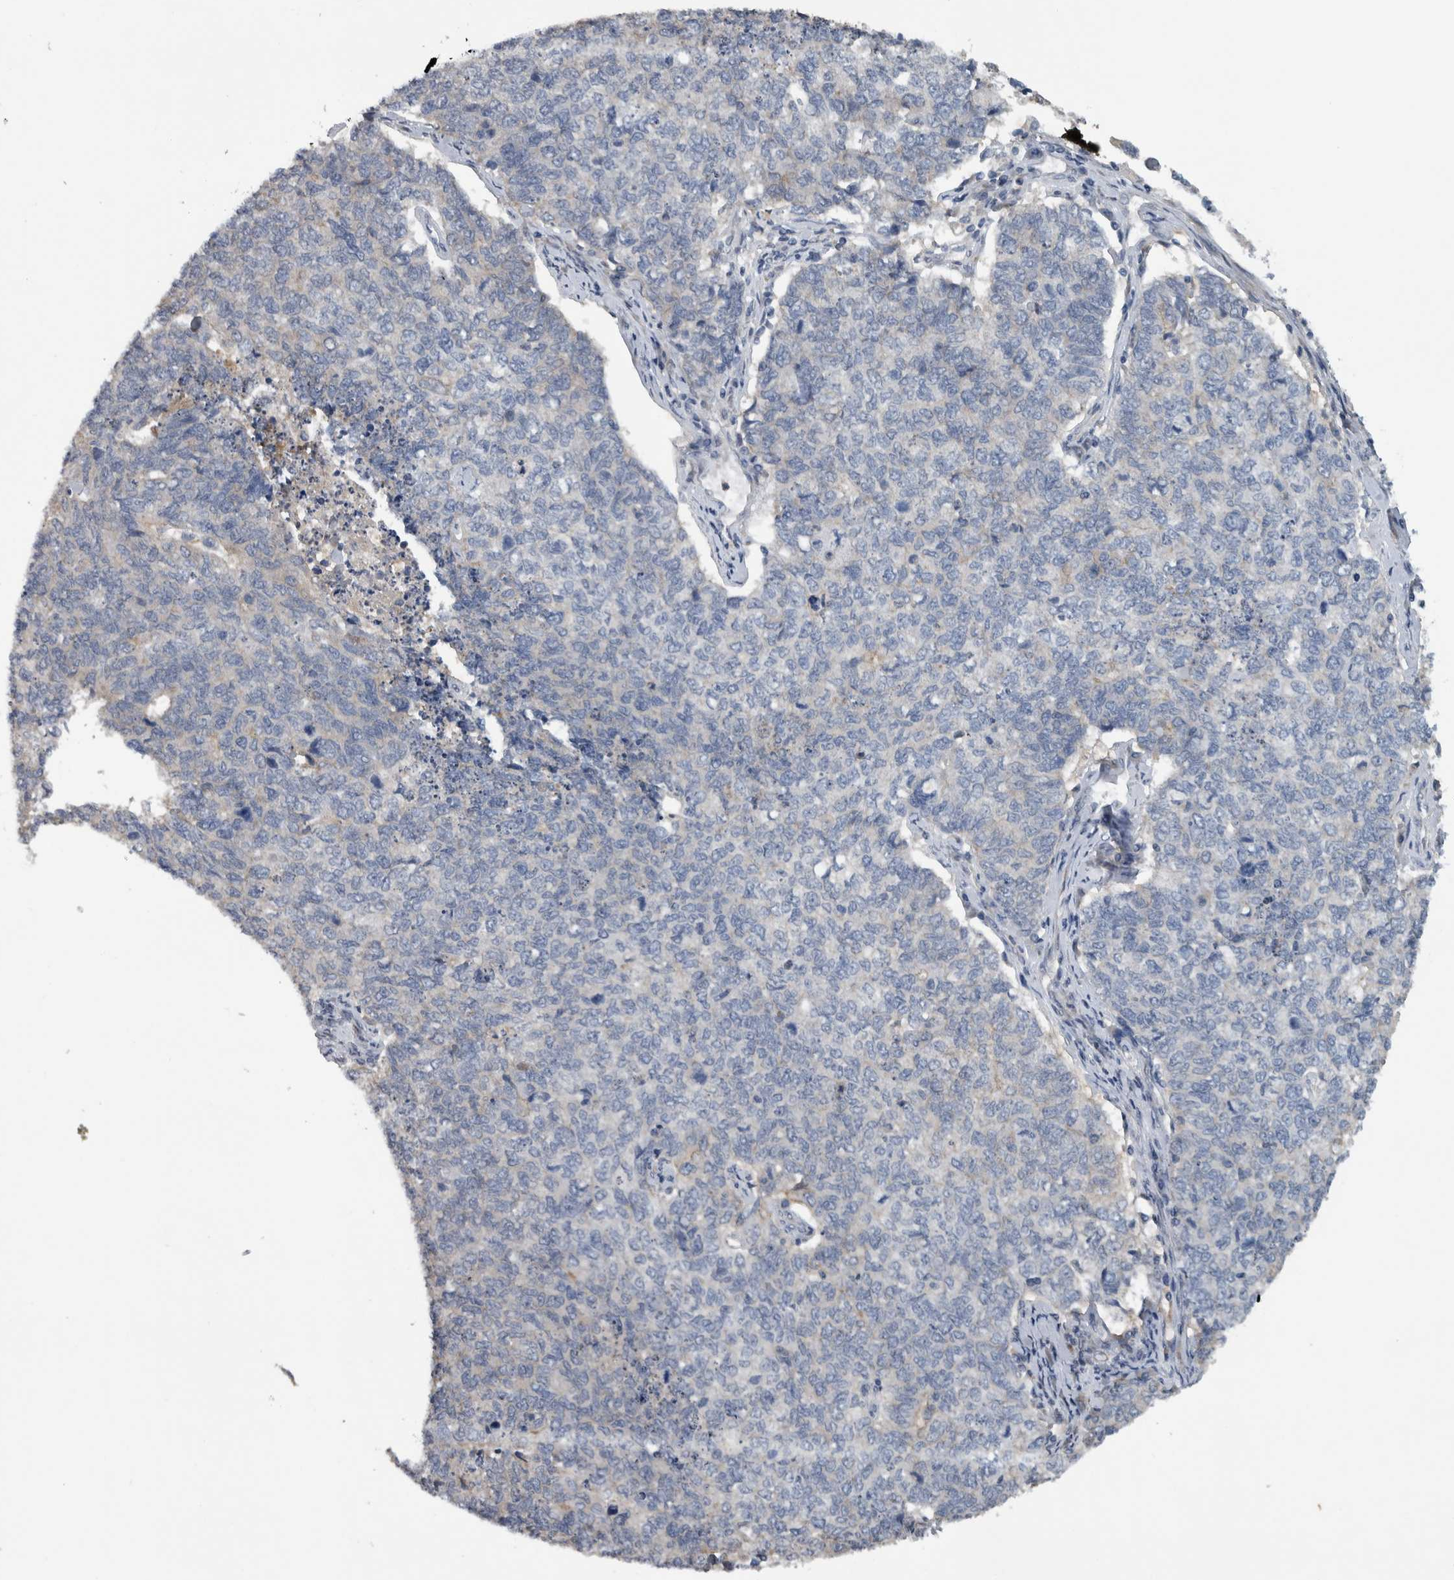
{"staining": {"intensity": "weak", "quantity": "<25%", "location": "cytoplasmic/membranous"}, "tissue": "cervical cancer", "cell_type": "Tumor cells", "image_type": "cancer", "snomed": [{"axis": "morphology", "description": "Squamous cell carcinoma, NOS"}, {"axis": "topography", "description": "Cervix"}], "caption": "The photomicrograph displays no staining of tumor cells in cervical cancer (squamous cell carcinoma).", "gene": "NT5C2", "patient": {"sex": "female", "age": 63}}